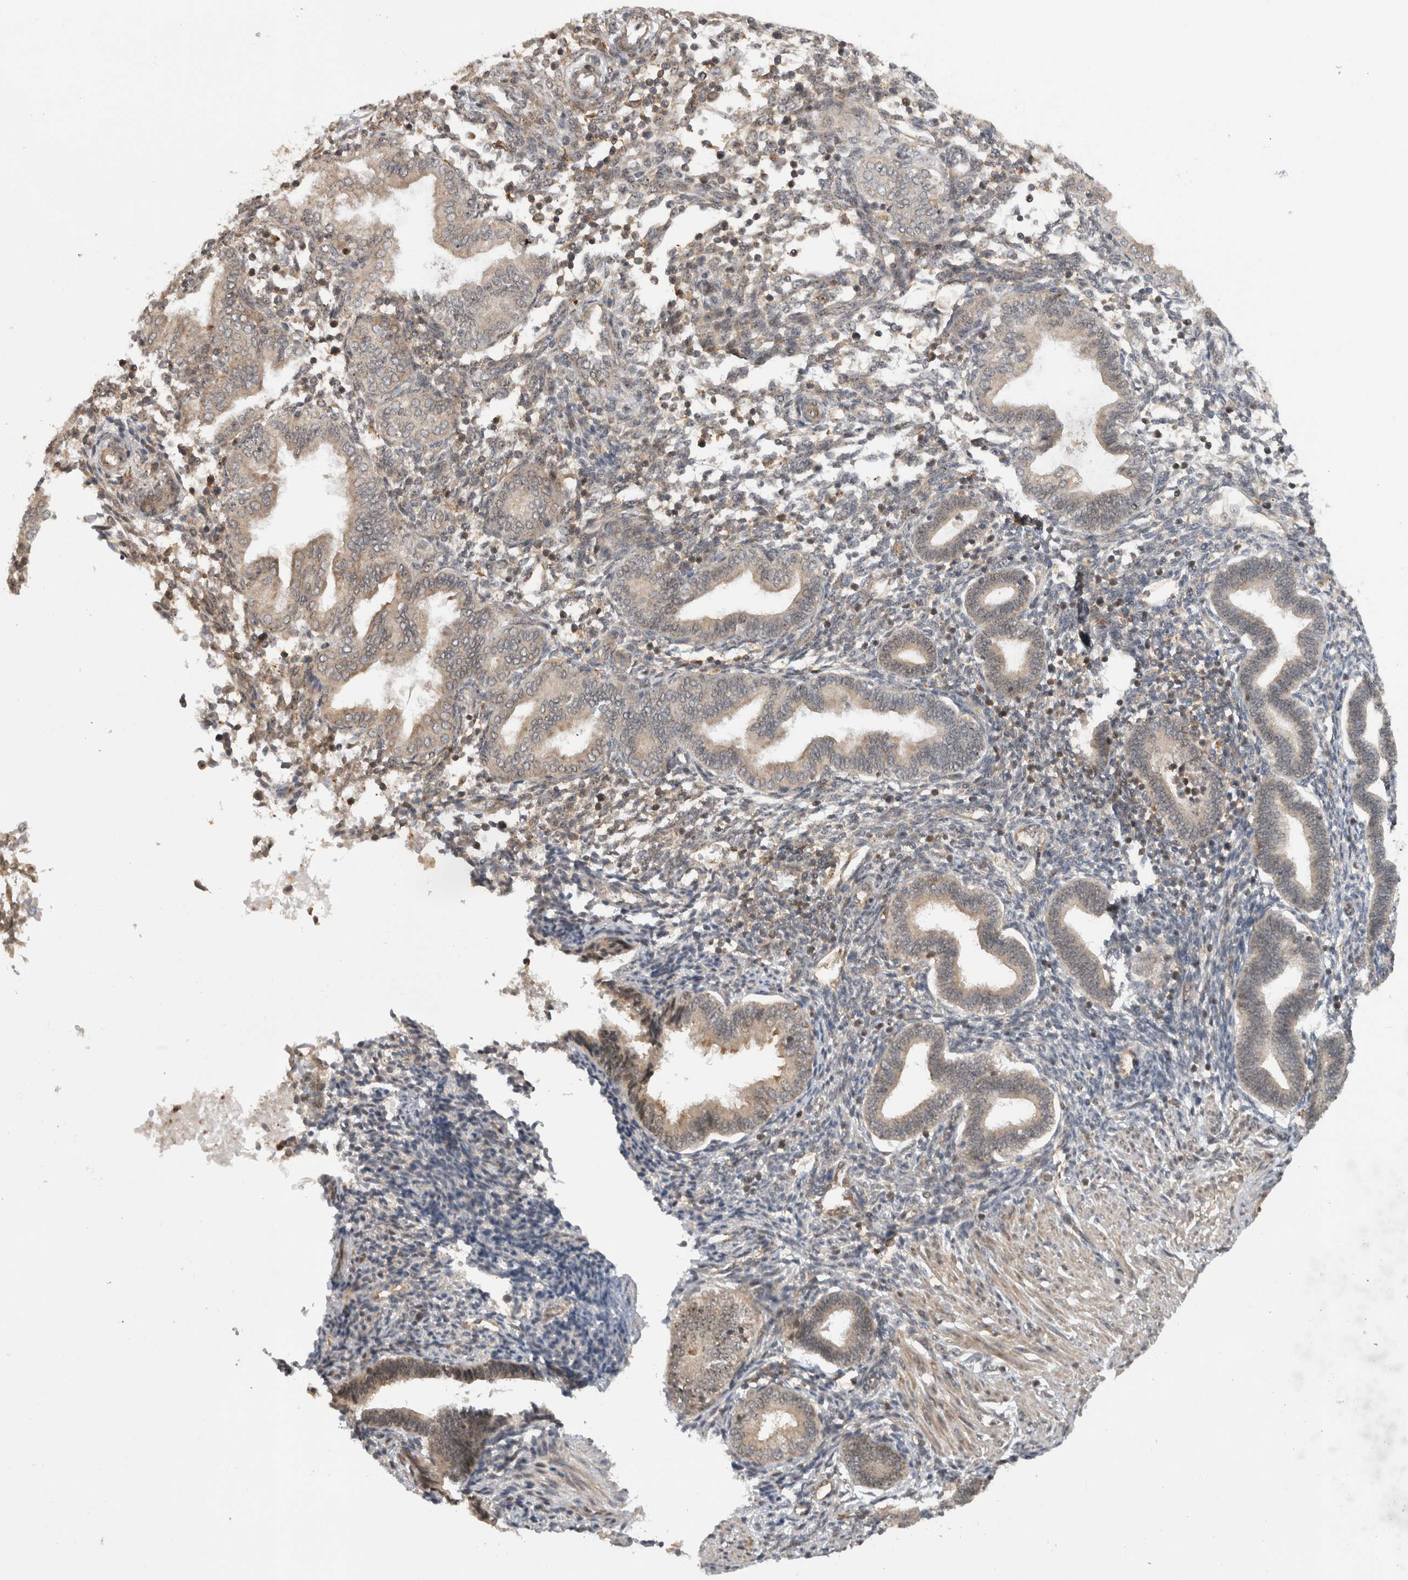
{"staining": {"intensity": "negative", "quantity": "none", "location": "none"}, "tissue": "endometrium", "cell_type": "Cells in endometrial stroma", "image_type": "normal", "snomed": [{"axis": "morphology", "description": "Normal tissue, NOS"}, {"axis": "topography", "description": "Endometrium"}], "caption": "An image of endometrium stained for a protein exhibits no brown staining in cells in endometrial stroma. (Stains: DAB immunohistochemistry (IHC) with hematoxylin counter stain, Microscopy: brightfield microscopy at high magnification).", "gene": "WASF2", "patient": {"sex": "female", "age": 53}}